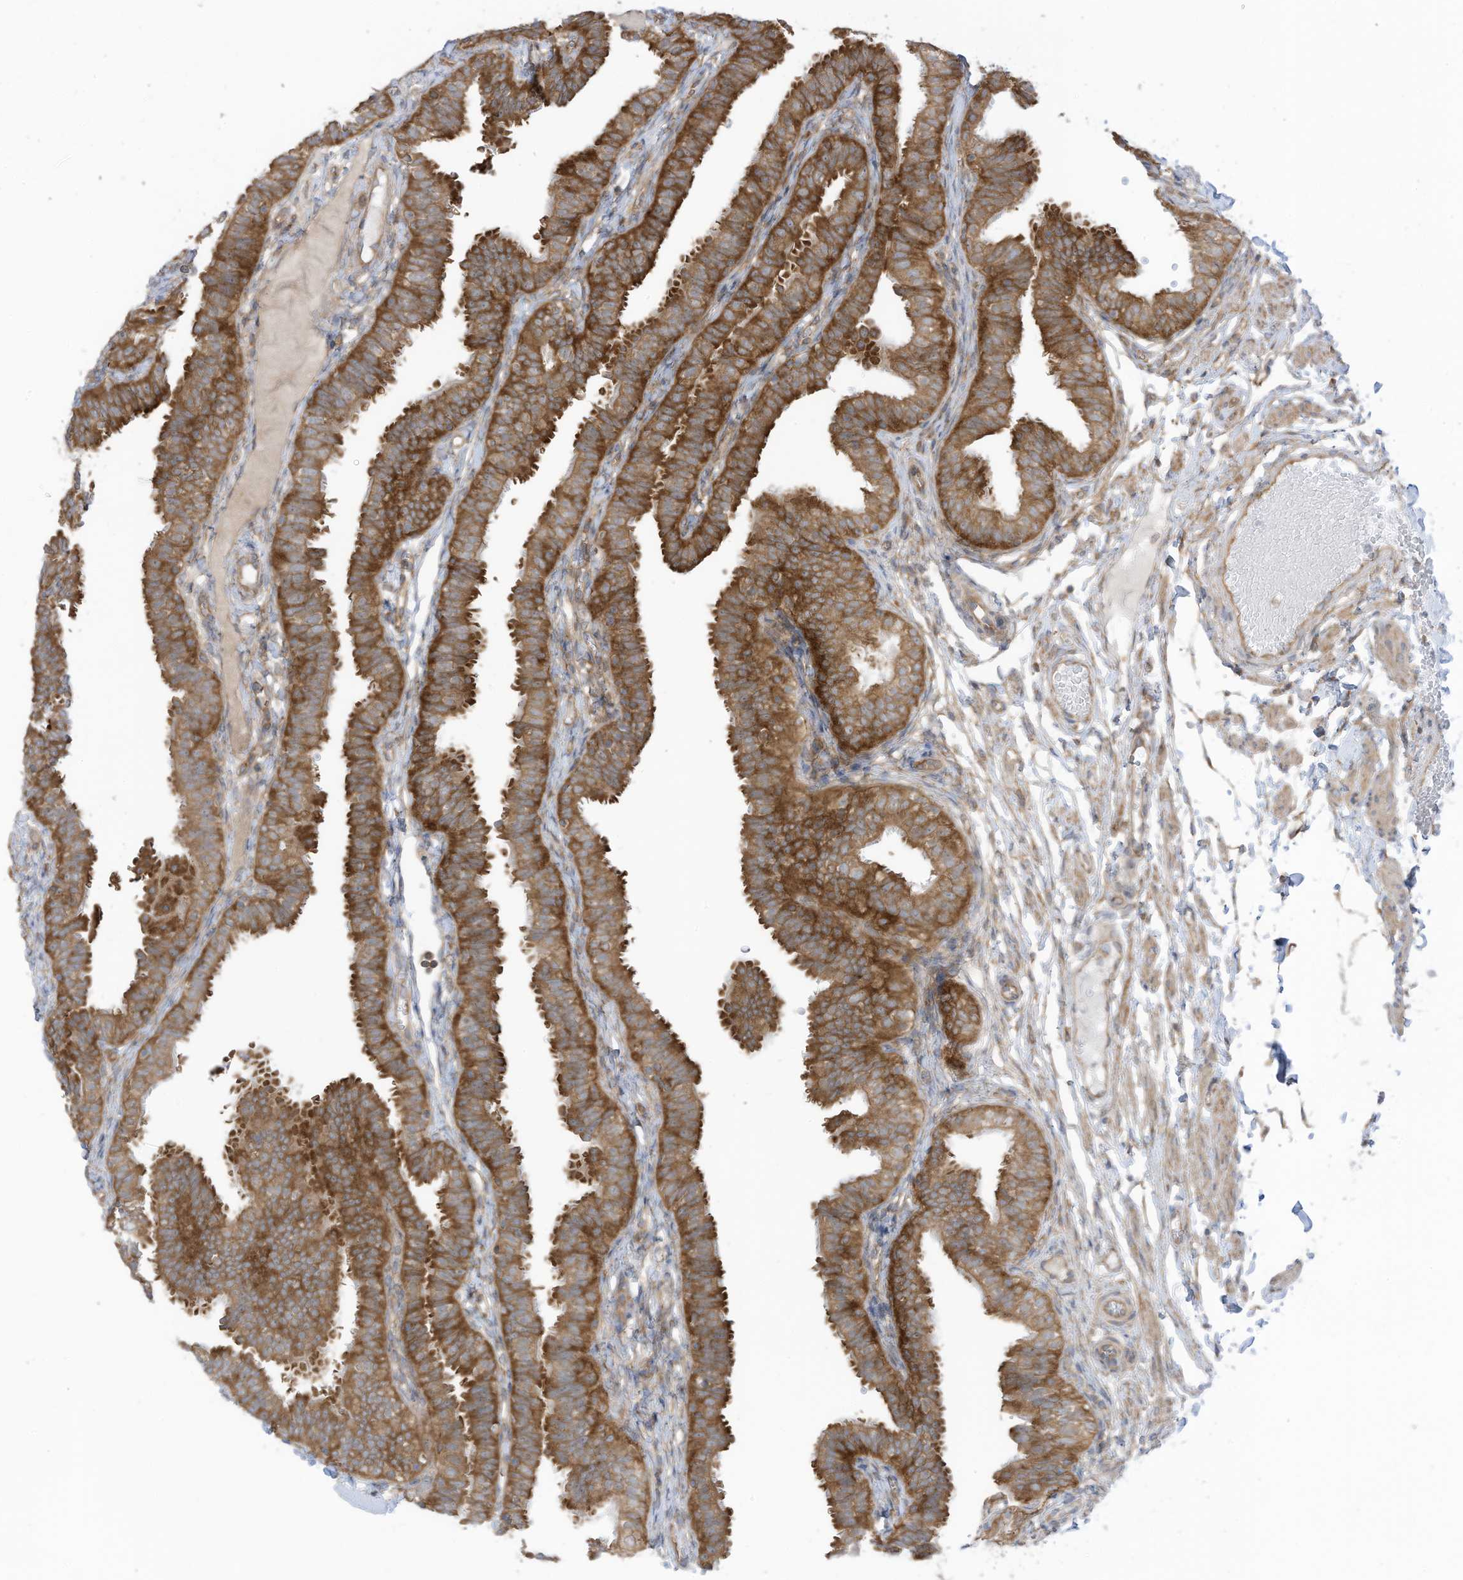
{"staining": {"intensity": "strong", "quantity": ">75%", "location": "cytoplasmic/membranous"}, "tissue": "fallopian tube", "cell_type": "Glandular cells", "image_type": "normal", "snomed": [{"axis": "morphology", "description": "Normal tissue, NOS"}, {"axis": "topography", "description": "Fallopian tube"}], "caption": "Protein staining demonstrates strong cytoplasmic/membranous positivity in about >75% of glandular cells in unremarkable fallopian tube. The protein is stained brown, and the nuclei are stained in blue (DAB (3,3'-diaminobenzidine) IHC with brightfield microscopy, high magnification).", "gene": "REPS1", "patient": {"sex": "female", "age": 35}}